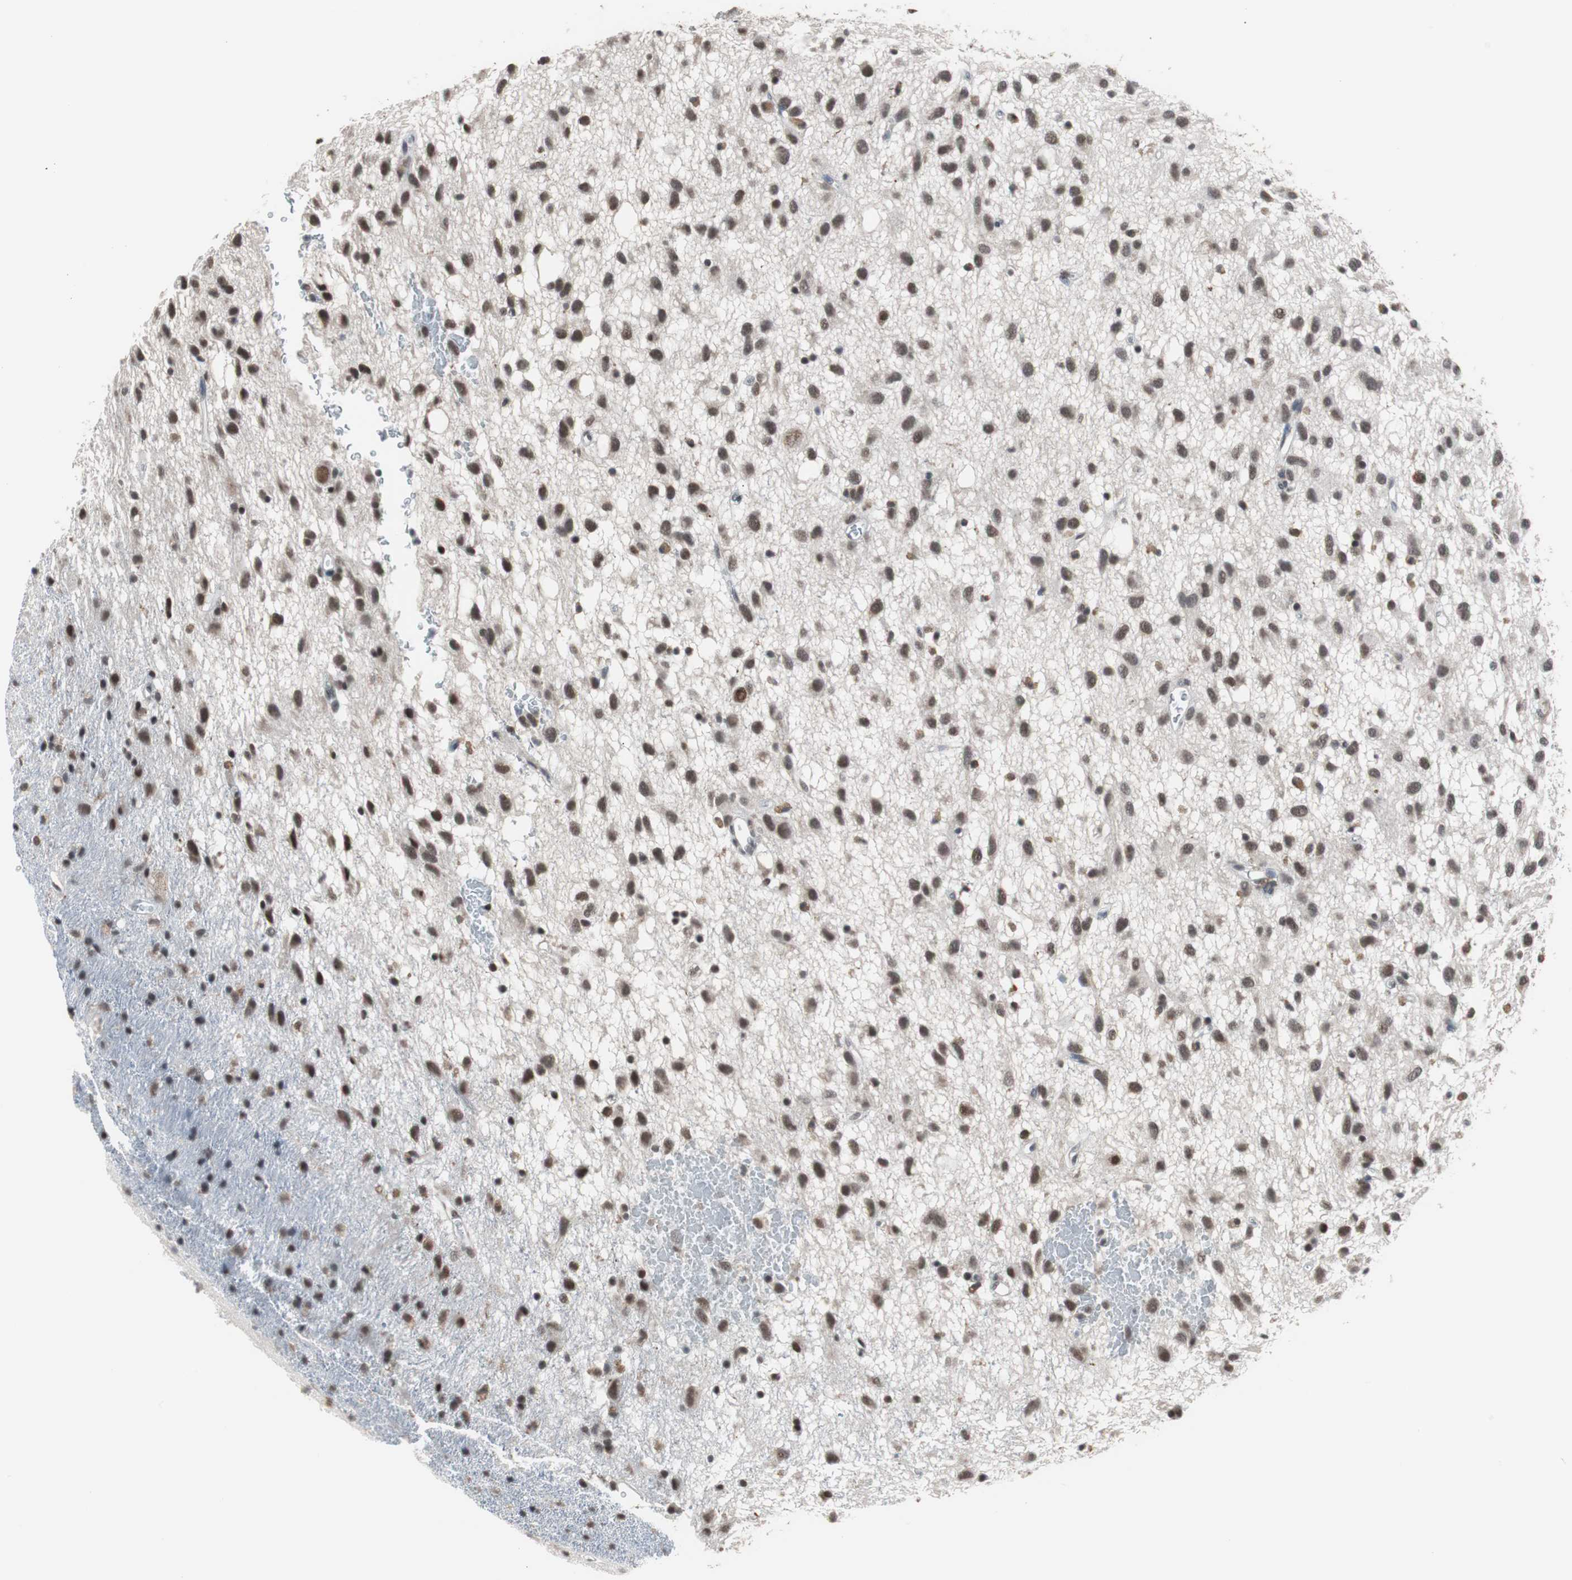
{"staining": {"intensity": "moderate", "quantity": ">75%", "location": "nuclear"}, "tissue": "glioma", "cell_type": "Tumor cells", "image_type": "cancer", "snomed": [{"axis": "morphology", "description": "Glioma, malignant, Low grade"}, {"axis": "topography", "description": "Brain"}], "caption": "Glioma tissue demonstrates moderate nuclear positivity in approximately >75% of tumor cells, visualized by immunohistochemistry.", "gene": "TAF7", "patient": {"sex": "male", "age": 77}}